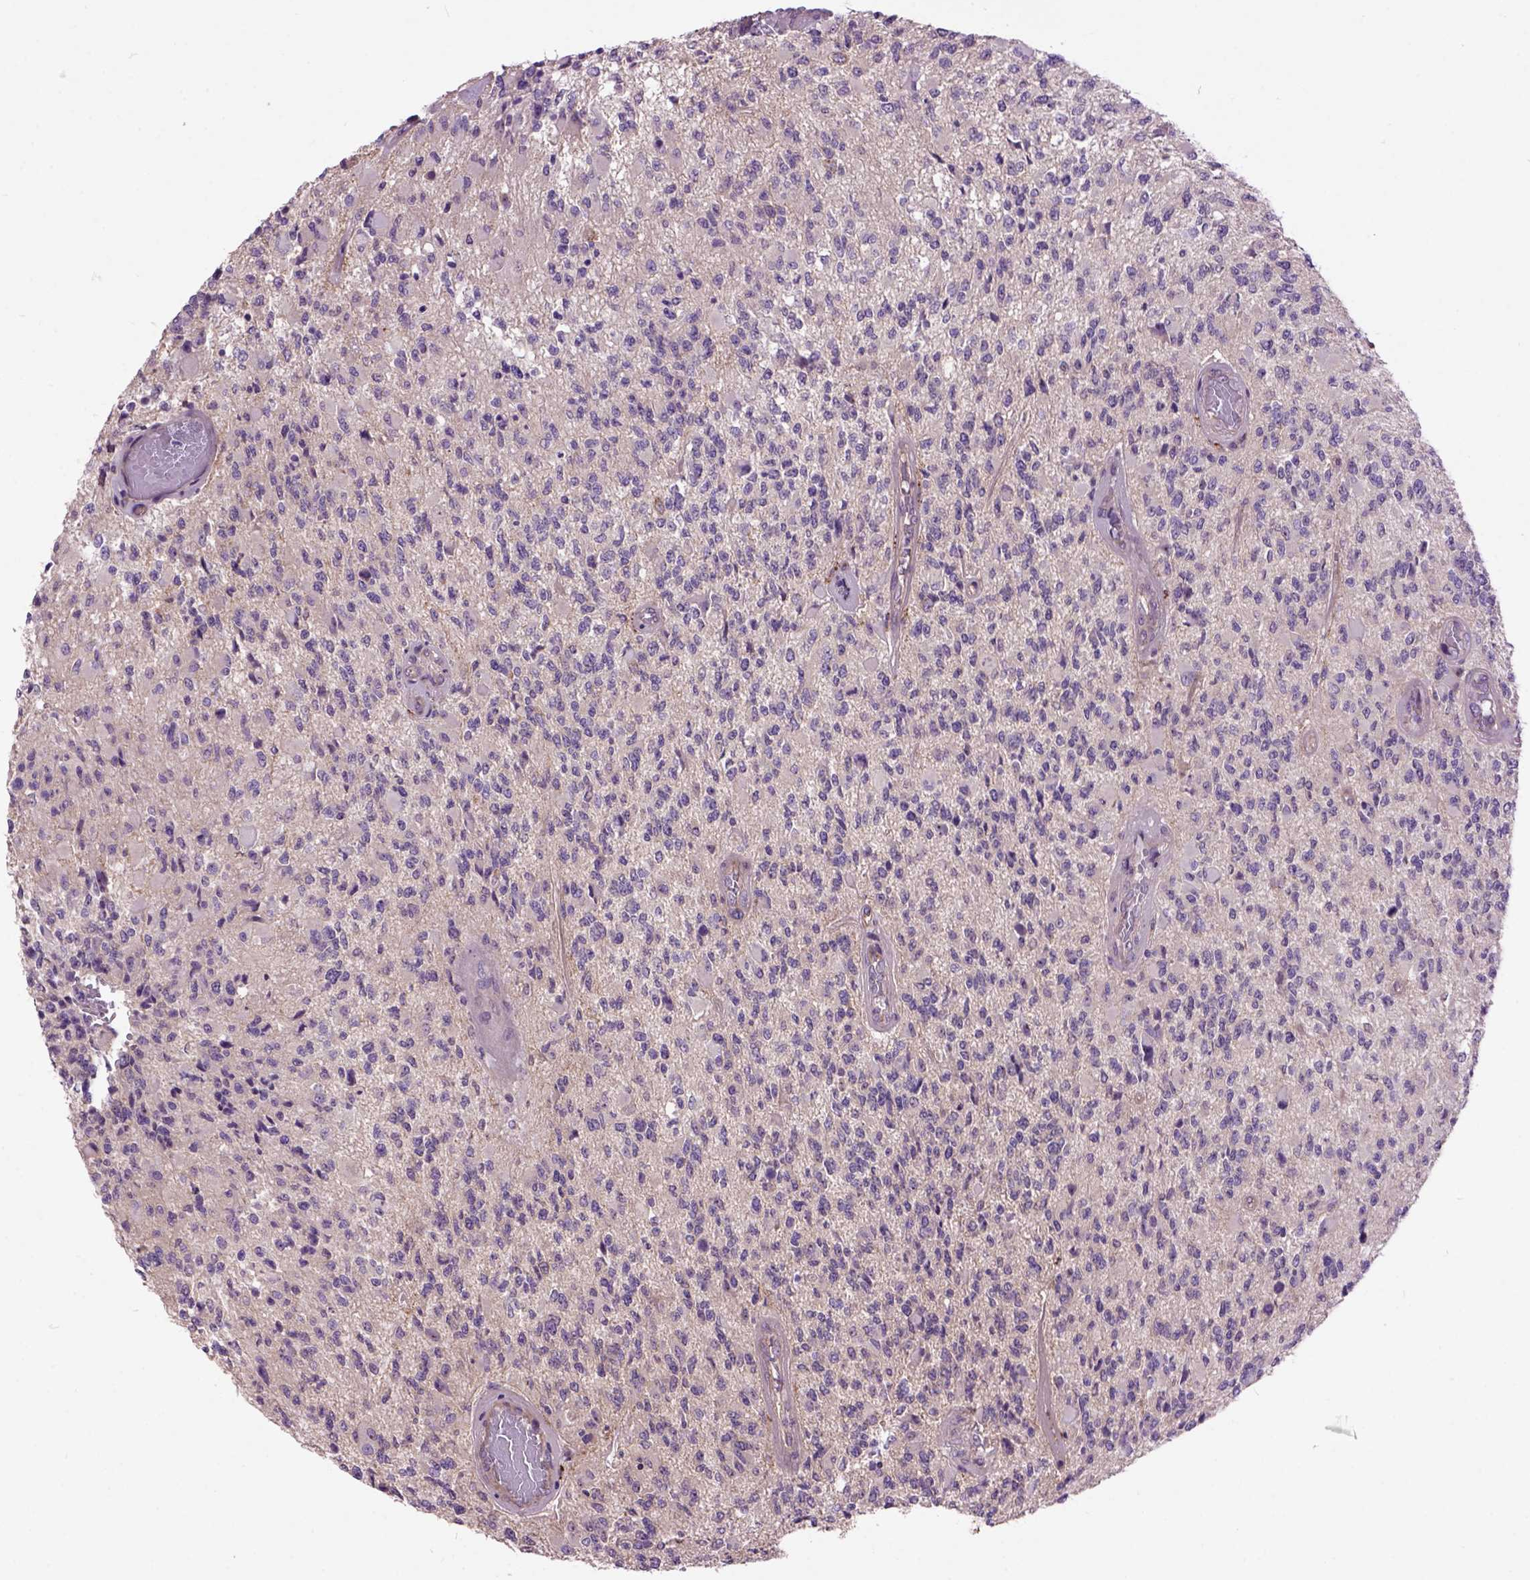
{"staining": {"intensity": "negative", "quantity": "none", "location": "none"}, "tissue": "glioma", "cell_type": "Tumor cells", "image_type": "cancer", "snomed": [{"axis": "morphology", "description": "Glioma, malignant, High grade"}, {"axis": "topography", "description": "Brain"}], "caption": "Protein analysis of glioma displays no significant expression in tumor cells.", "gene": "MAPT", "patient": {"sex": "female", "age": 63}}